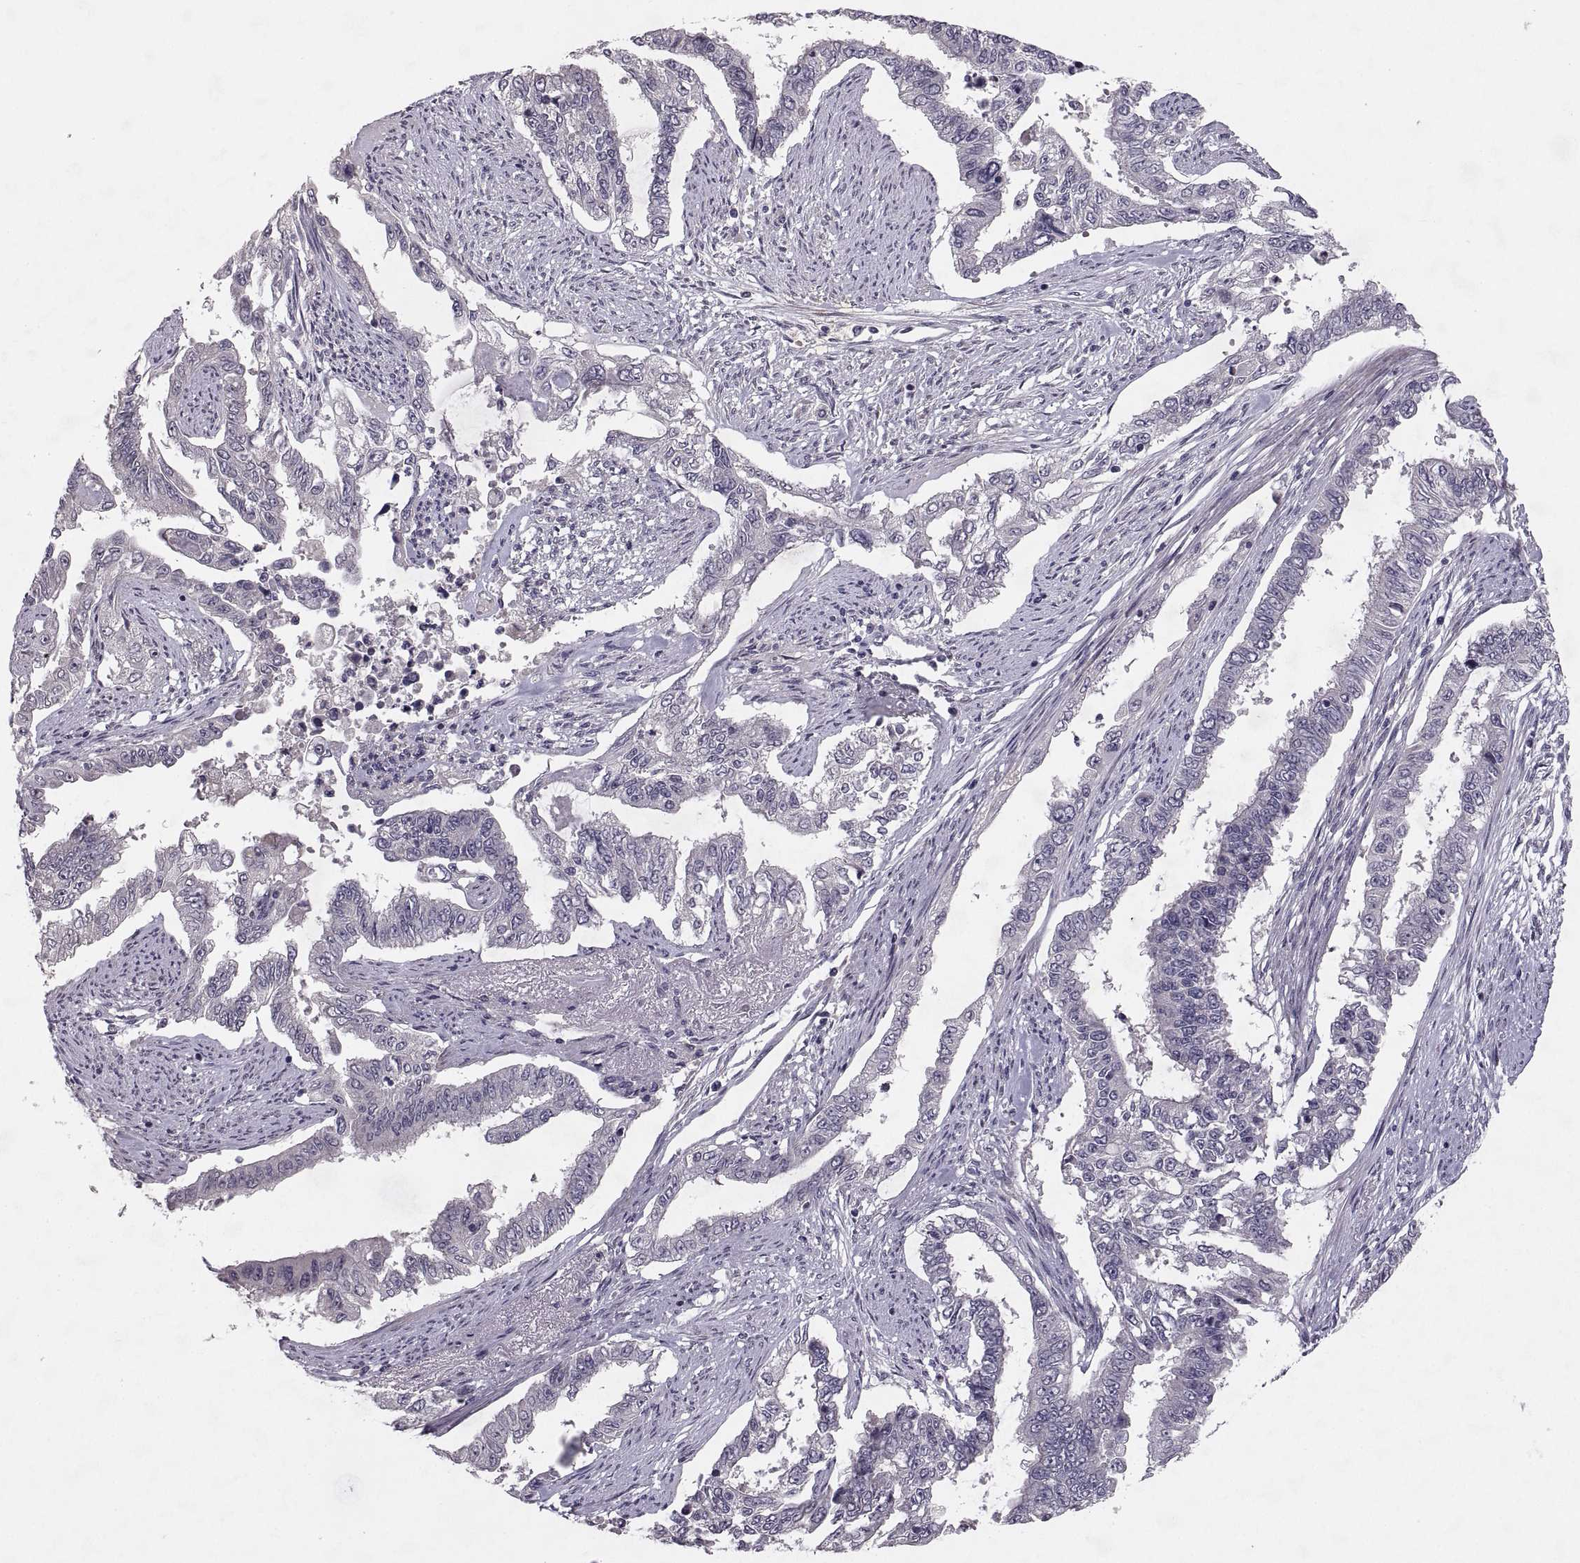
{"staining": {"intensity": "negative", "quantity": "none", "location": "none"}, "tissue": "endometrial cancer", "cell_type": "Tumor cells", "image_type": "cancer", "snomed": [{"axis": "morphology", "description": "Adenocarcinoma, NOS"}, {"axis": "topography", "description": "Uterus"}], "caption": "Endometrial cancer (adenocarcinoma) stained for a protein using immunohistochemistry (IHC) reveals no positivity tumor cells.", "gene": "PAX2", "patient": {"sex": "female", "age": 59}}